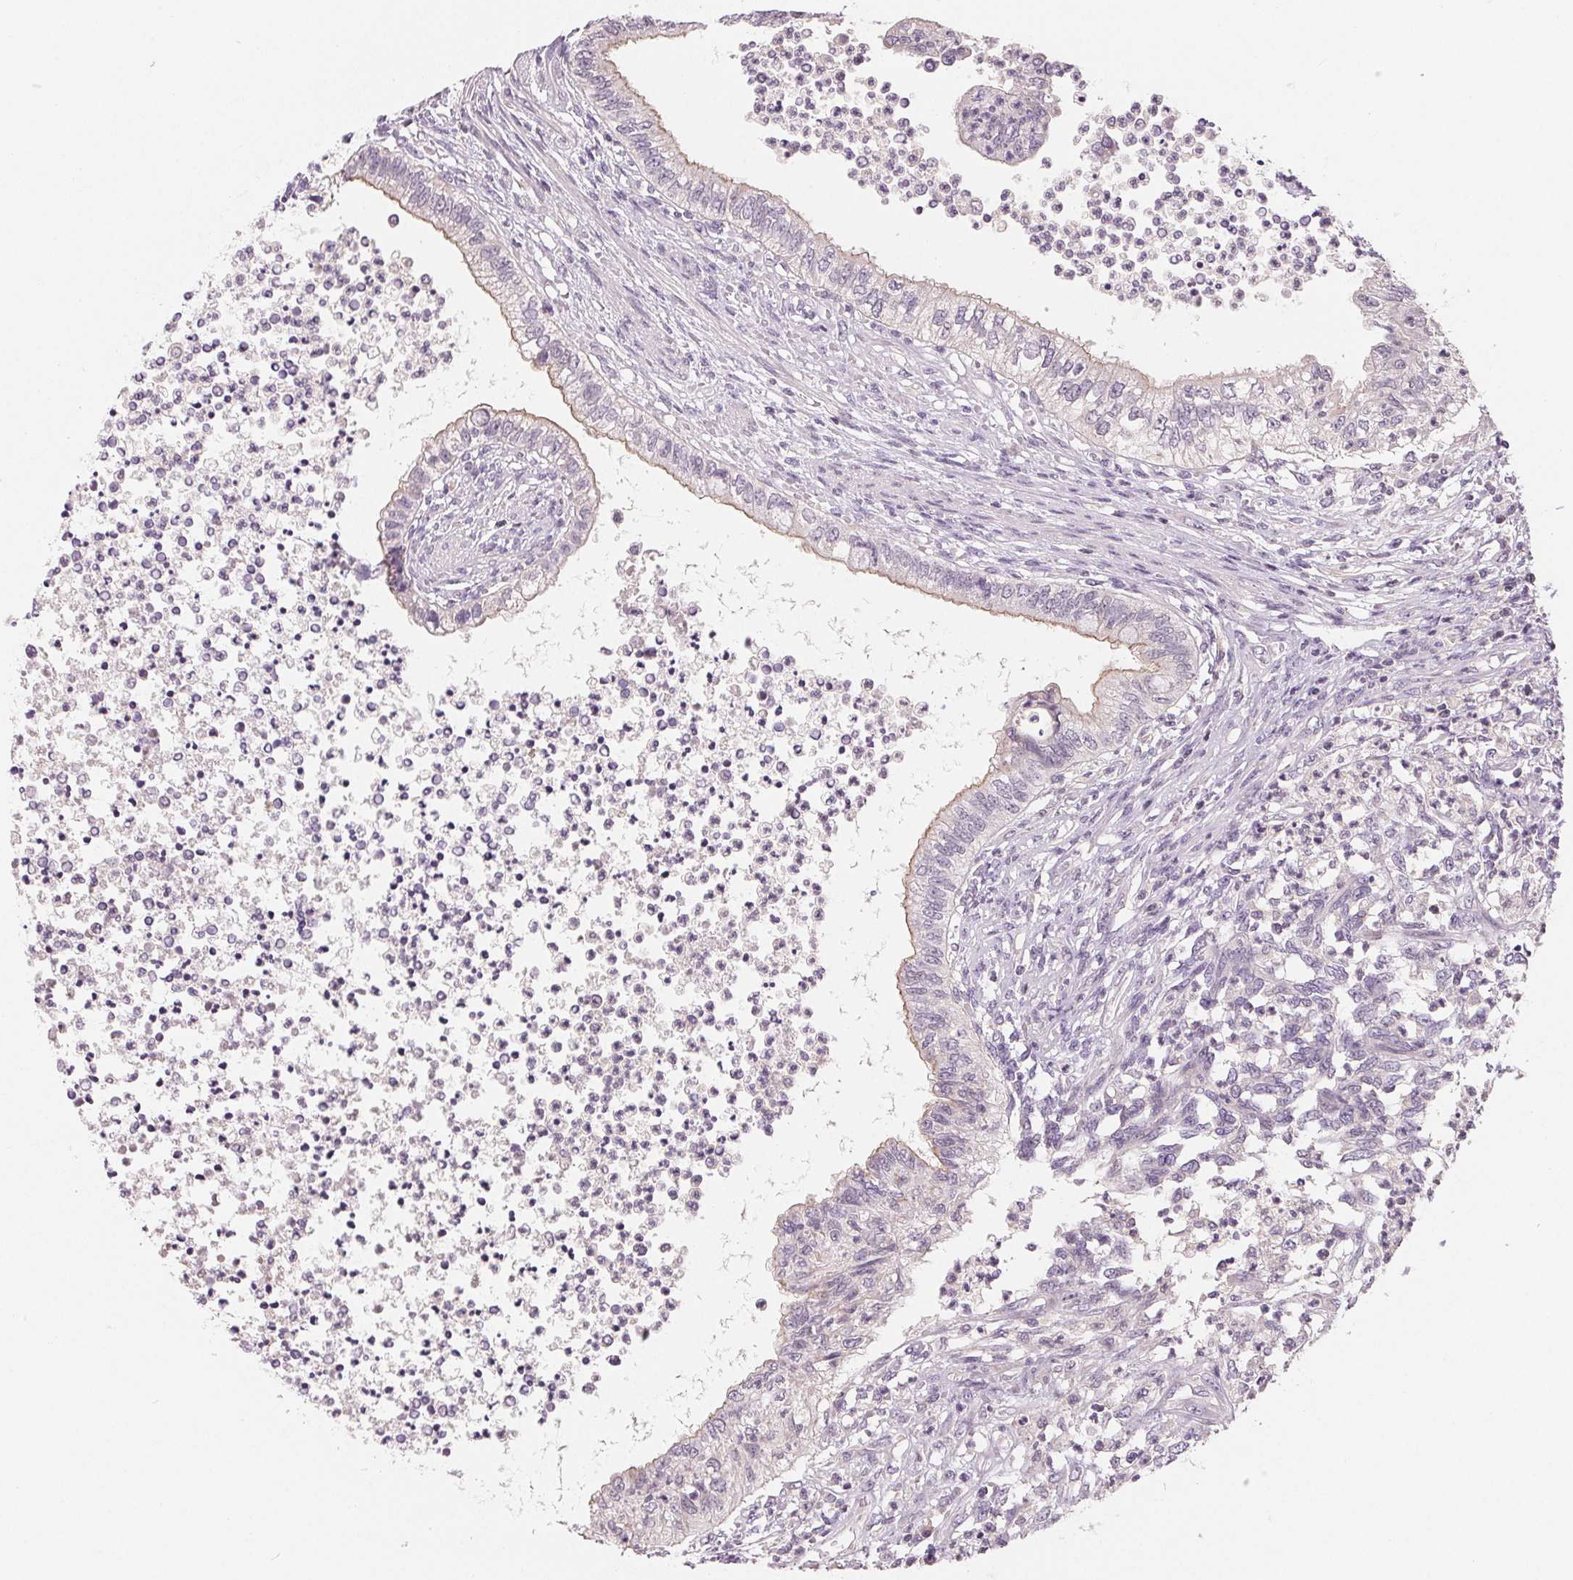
{"staining": {"intensity": "weak", "quantity": "<25%", "location": "cytoplasmic/membranous"}, "tissue": "testis cancer", "cell_type": "Tumor cells", "image_type": "cancer", "snomed": [{"axis": "morphology", "description": "Carcinoma, Embryonal, NOS"}, {"axis": "topography", "description": "Testis"}], "caption": "Immunohistochemical staining of testis embryonal carcinoma reveals no significant positivity in tumor cells.", "gene": "AQP8", "patient": {"sex": "male", "age": 26}}